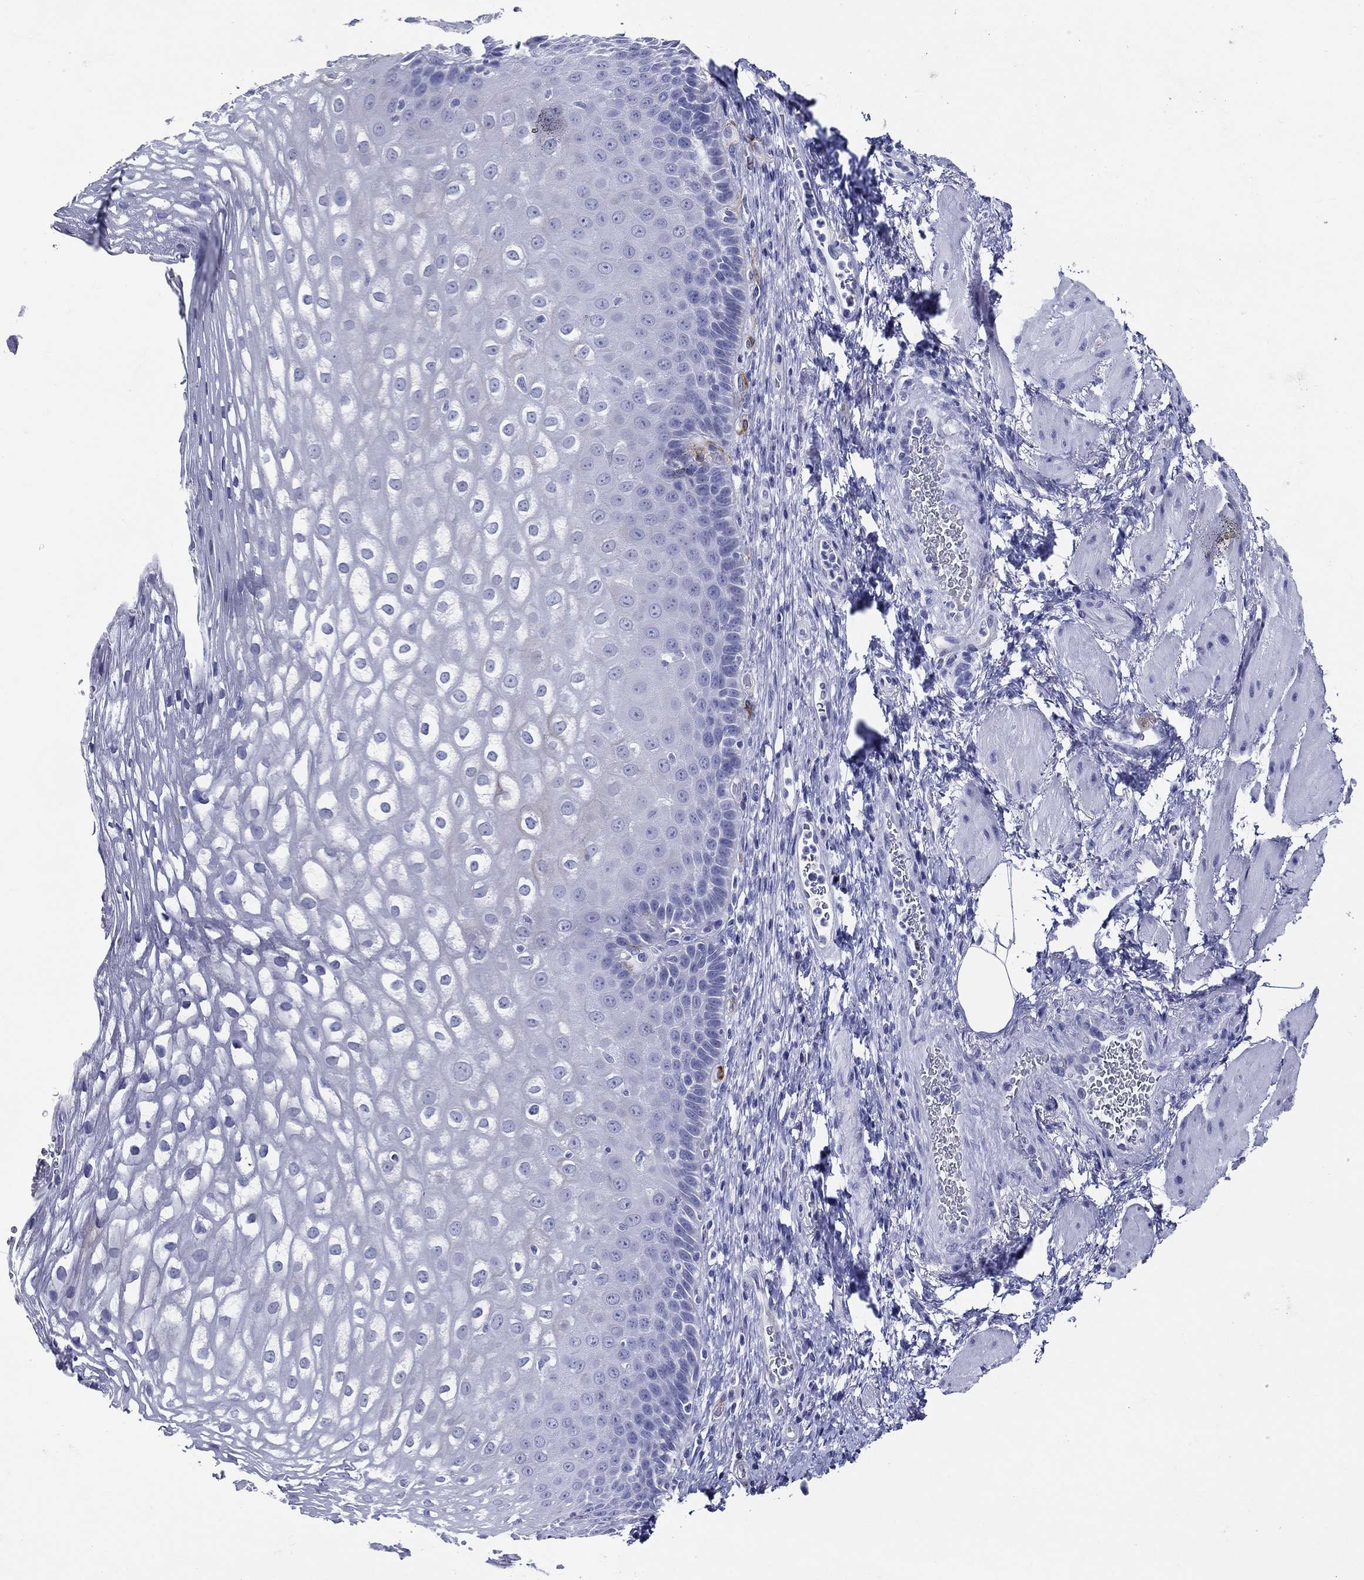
{"staining": {"intensity": "negative", "quantity": "none", "location": "none"}, "tissue": "esophagus", "cell_type": "Squamous epithelial cells", "image_type": "normal", "snomed": [{"axis": "morphology", "description": "Normal tissue, NOS"}, {"axis": "topography", "description": "Esophagus"}], "caption": "An image of esophagus stained for a protein displays no brown staining in squamous epithelial cells.", "gene": "ACE2", "patient": {"sex": "male", "age": 63}}